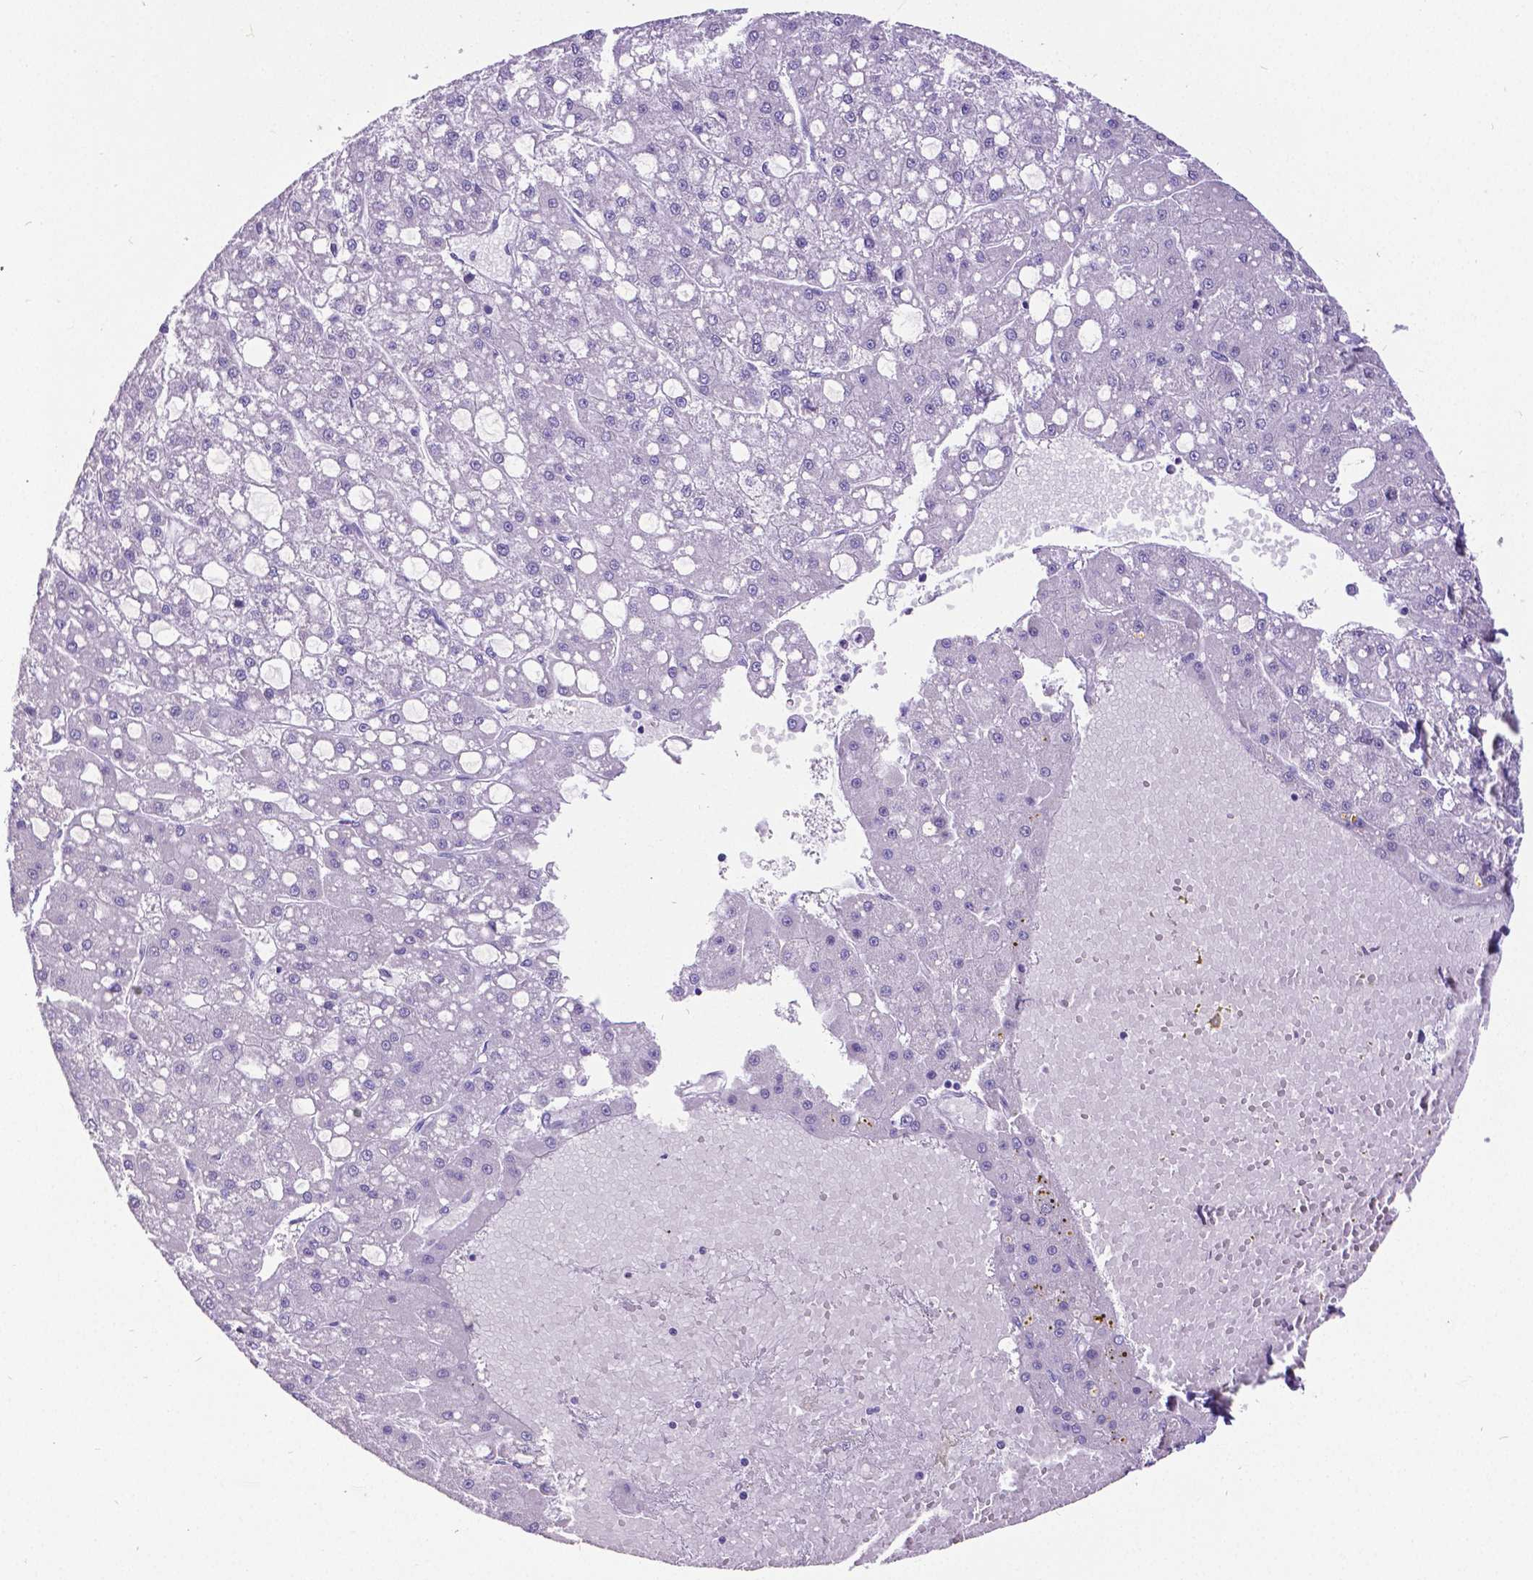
{"staining": {"intensity": "negative", "quantity": "none", "location": "none"}, "tissue": "liver cancer", "cell_type": "Tumor cells", "image_type": "cancer", "snomed": [{"axis": "morphology", "description": "Carcinoma, Hepatocellular, NOS"}, {"axis": "topography", "description": "Liver"}], "caption": "Tumor cells are negative for protein expression in human liver hepatocellular carcinoma. (Stains: DAB (3,3'-diaminobenzidine) IHC with hematoxylin counter stain, Microscopy: brightfield microscopy at high magnification).", "gene": "SATB2", "patient": {"sex": "male", "age": 67}}